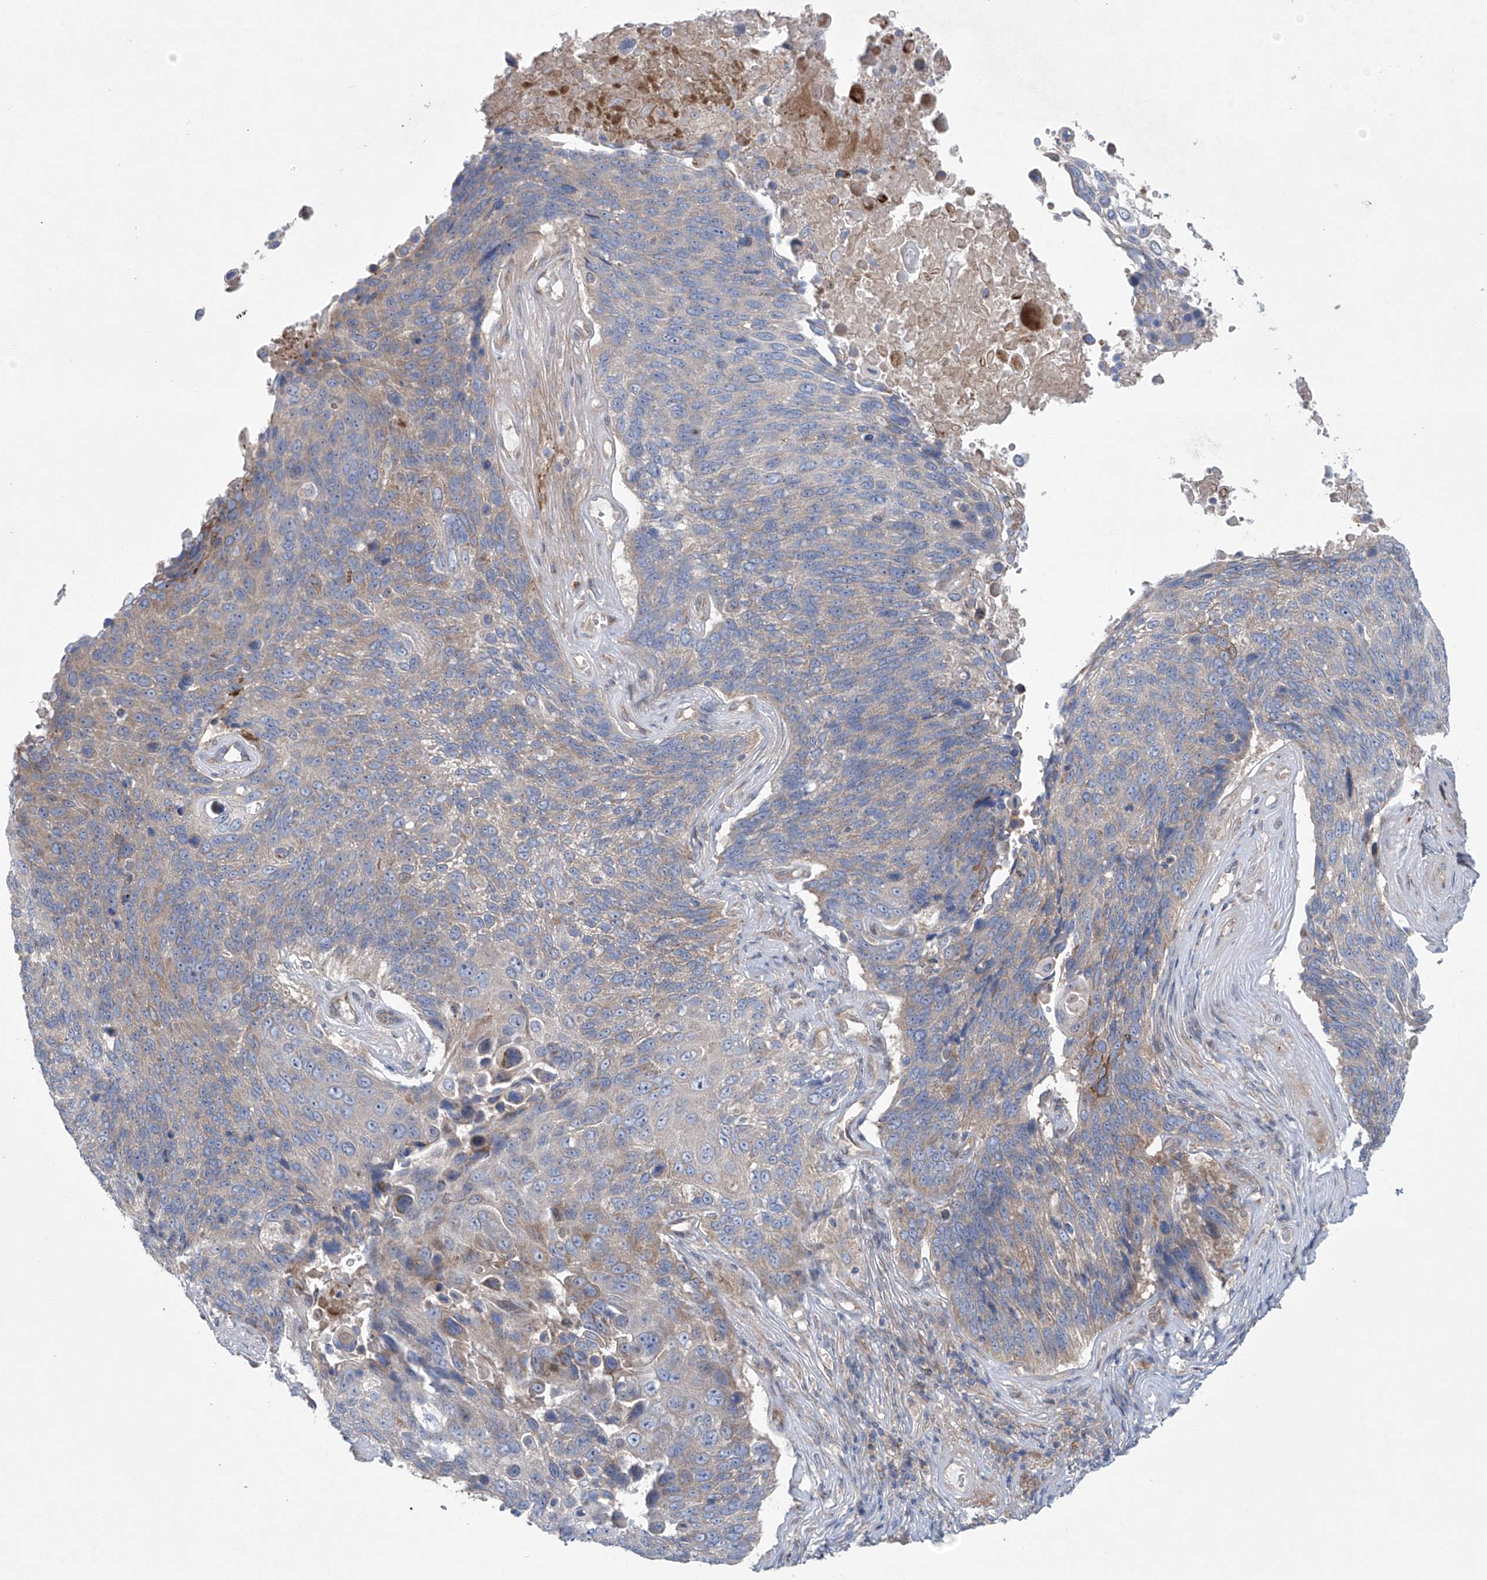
{"staining": {"intensity": "weak", "quantity": "25%-75%", "location": "cytoplasmic/membranous"}, "tissue": "lung cancer", "cell_type": "Tumor cells", "image_type": "cancer", "snomed": [{"axis": "morphology", "description": "Squamous cell carcinoma, NOS"}, {"axis": "topography", "description": "Lung"}], "caption": "Weak cytoplasmic/membranous positivity for a protein is identified in approximately 25%-75% of tumor cells of lung cancer (squamous cell carcinoma) using immunohistochemistry.", "gene": "KLC4", "patient": {"sex": "male", "age": 66}}